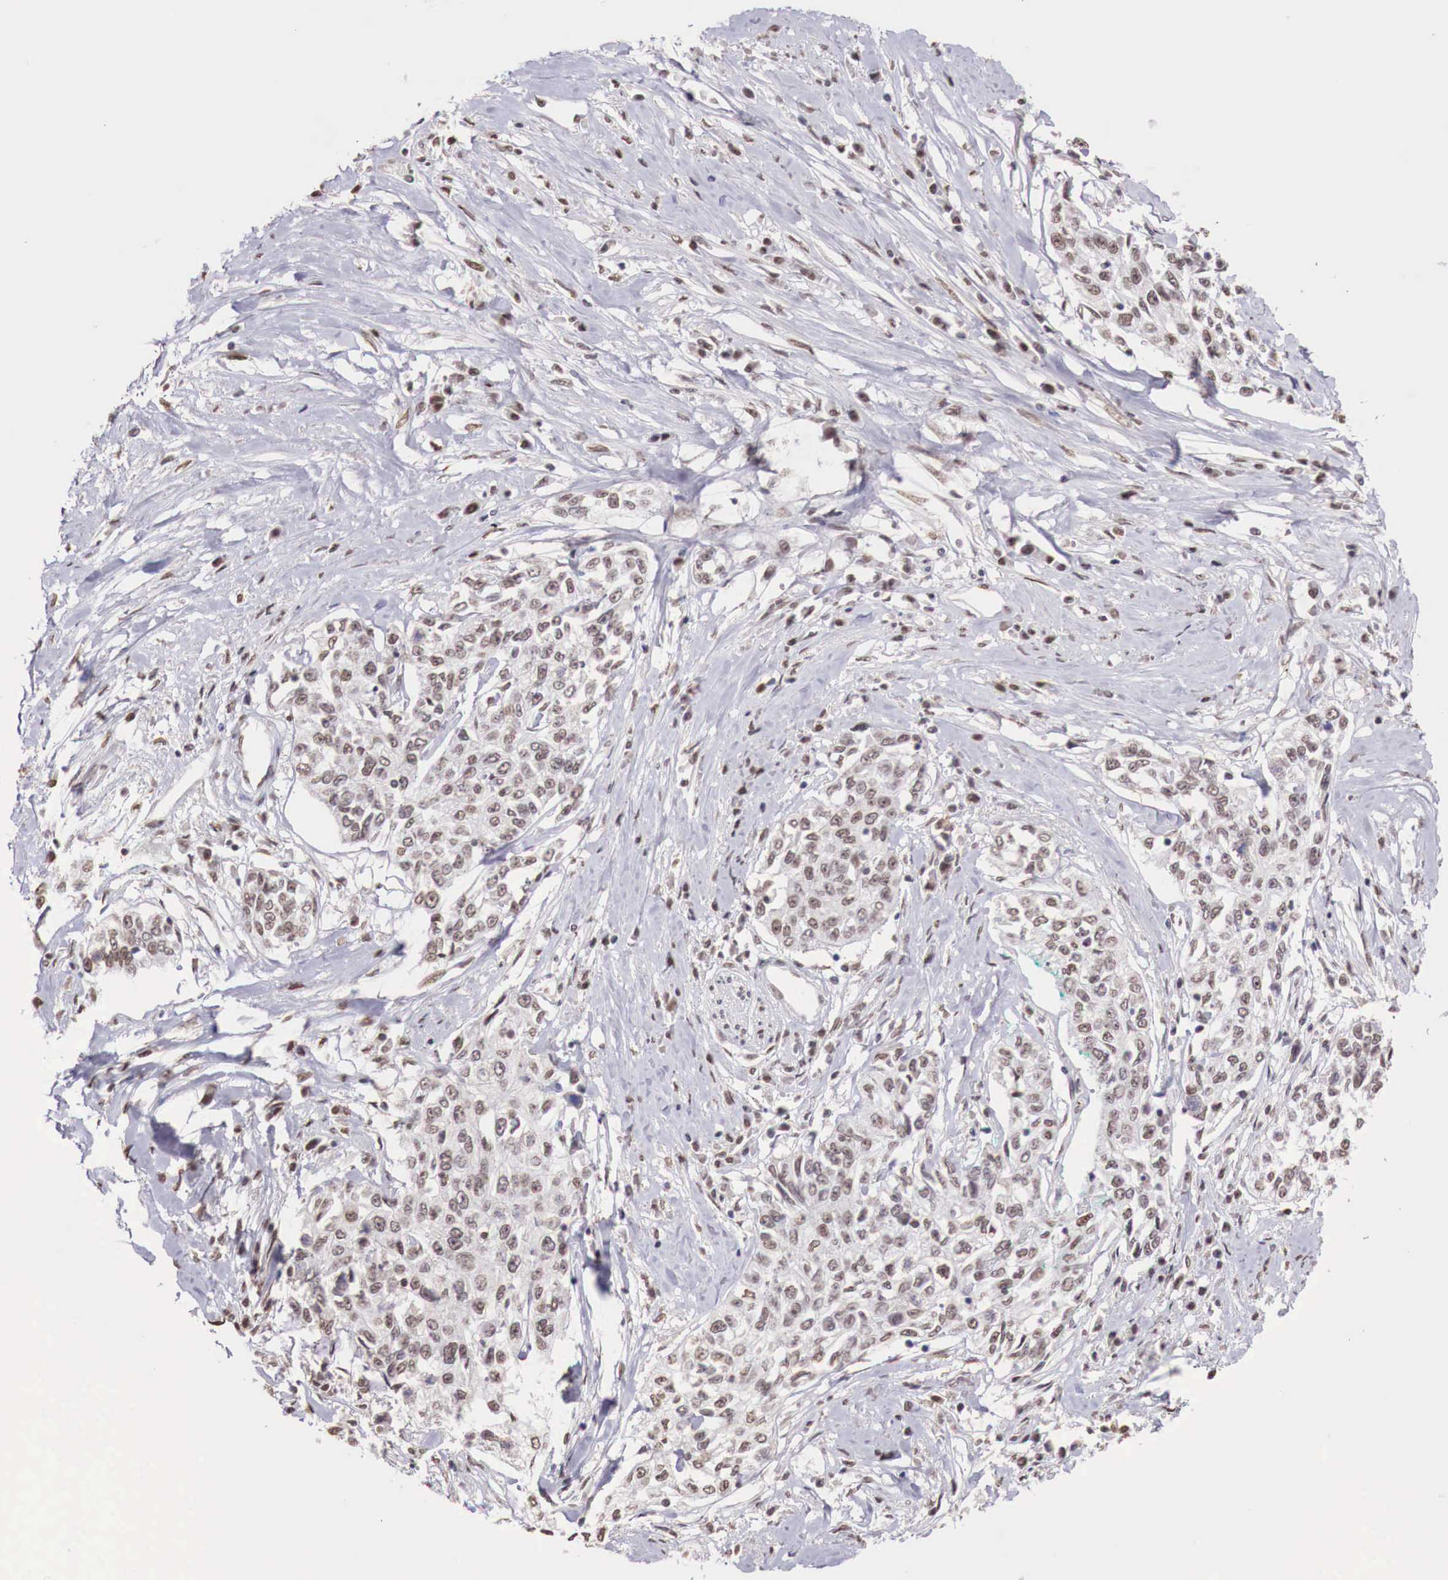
{"staining": {"intensity": "moderate", "quantity": ">75%", "location": "nuclear"}, "tissue": "cervical cancer", "cell_type": "Tumor cells", "image_type": "cancer", "snomed": [{"axis": "morphology", "description": "Squamous cell carcinoma, NOS"}, {"axis": "topography", "description": "Cervix"}], "caption": "About >75% of tumor cells in human cervical squamous cell carcinoma display moderate nuclear protein expression as visualized by brown immunohistochemical staining.", "gene": "FOXP2", "patient": {"sex": "female", "age": 57}}